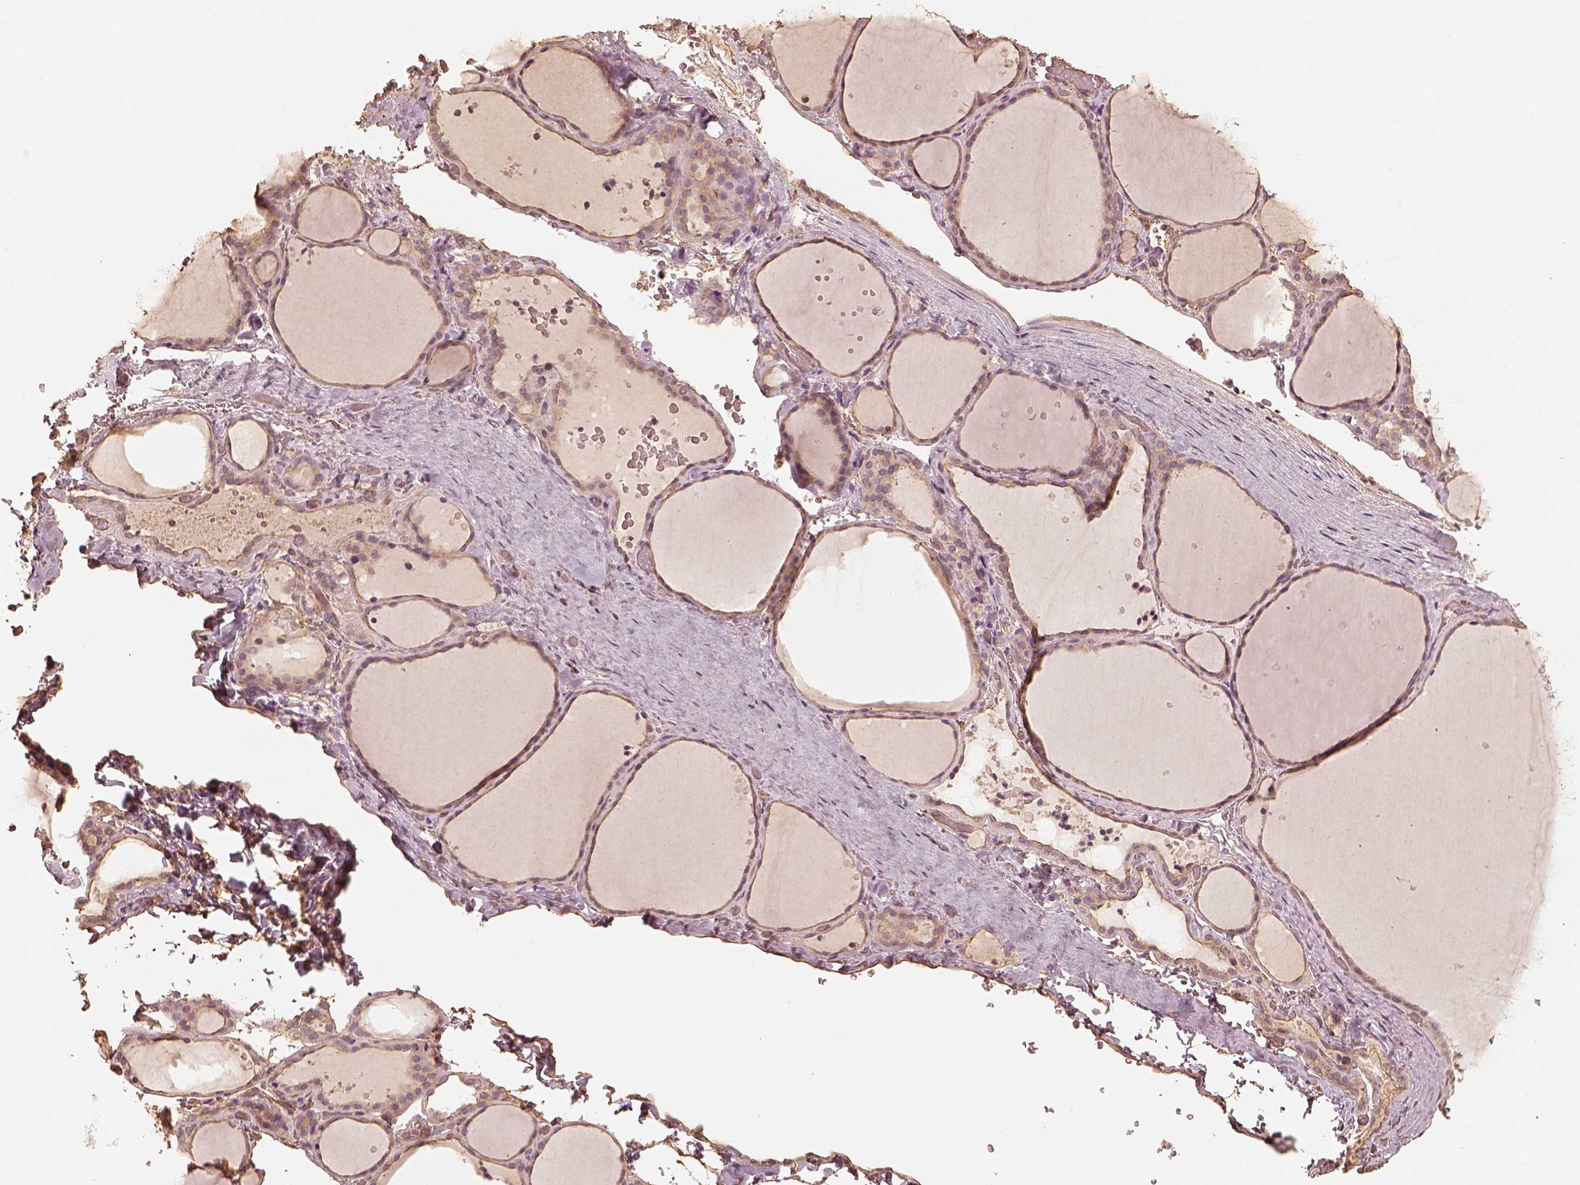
{"staining": {"intensity": "weak", "quantity": ">75%", "location": "cytoplasmic/membranous"}, "tissue": "thyroid gland", "cell_type": "Glandular cells", "image_type": "normal", "snomed": [{"axis": "morphology", "description": "Normal tissue, NOS"}, {"axis": "topography", "description": "Thyroid gland"}], "caption": "Protein staining of unremarkable thyroid gland displays weak cytoplasmic/membranous expression in about >75% of glandular cells. (DAB IHC, brown staining for protein, blue staining for nuclei).", "gene": "WDR7", "patient": {"sex": "female", "age": 36}}